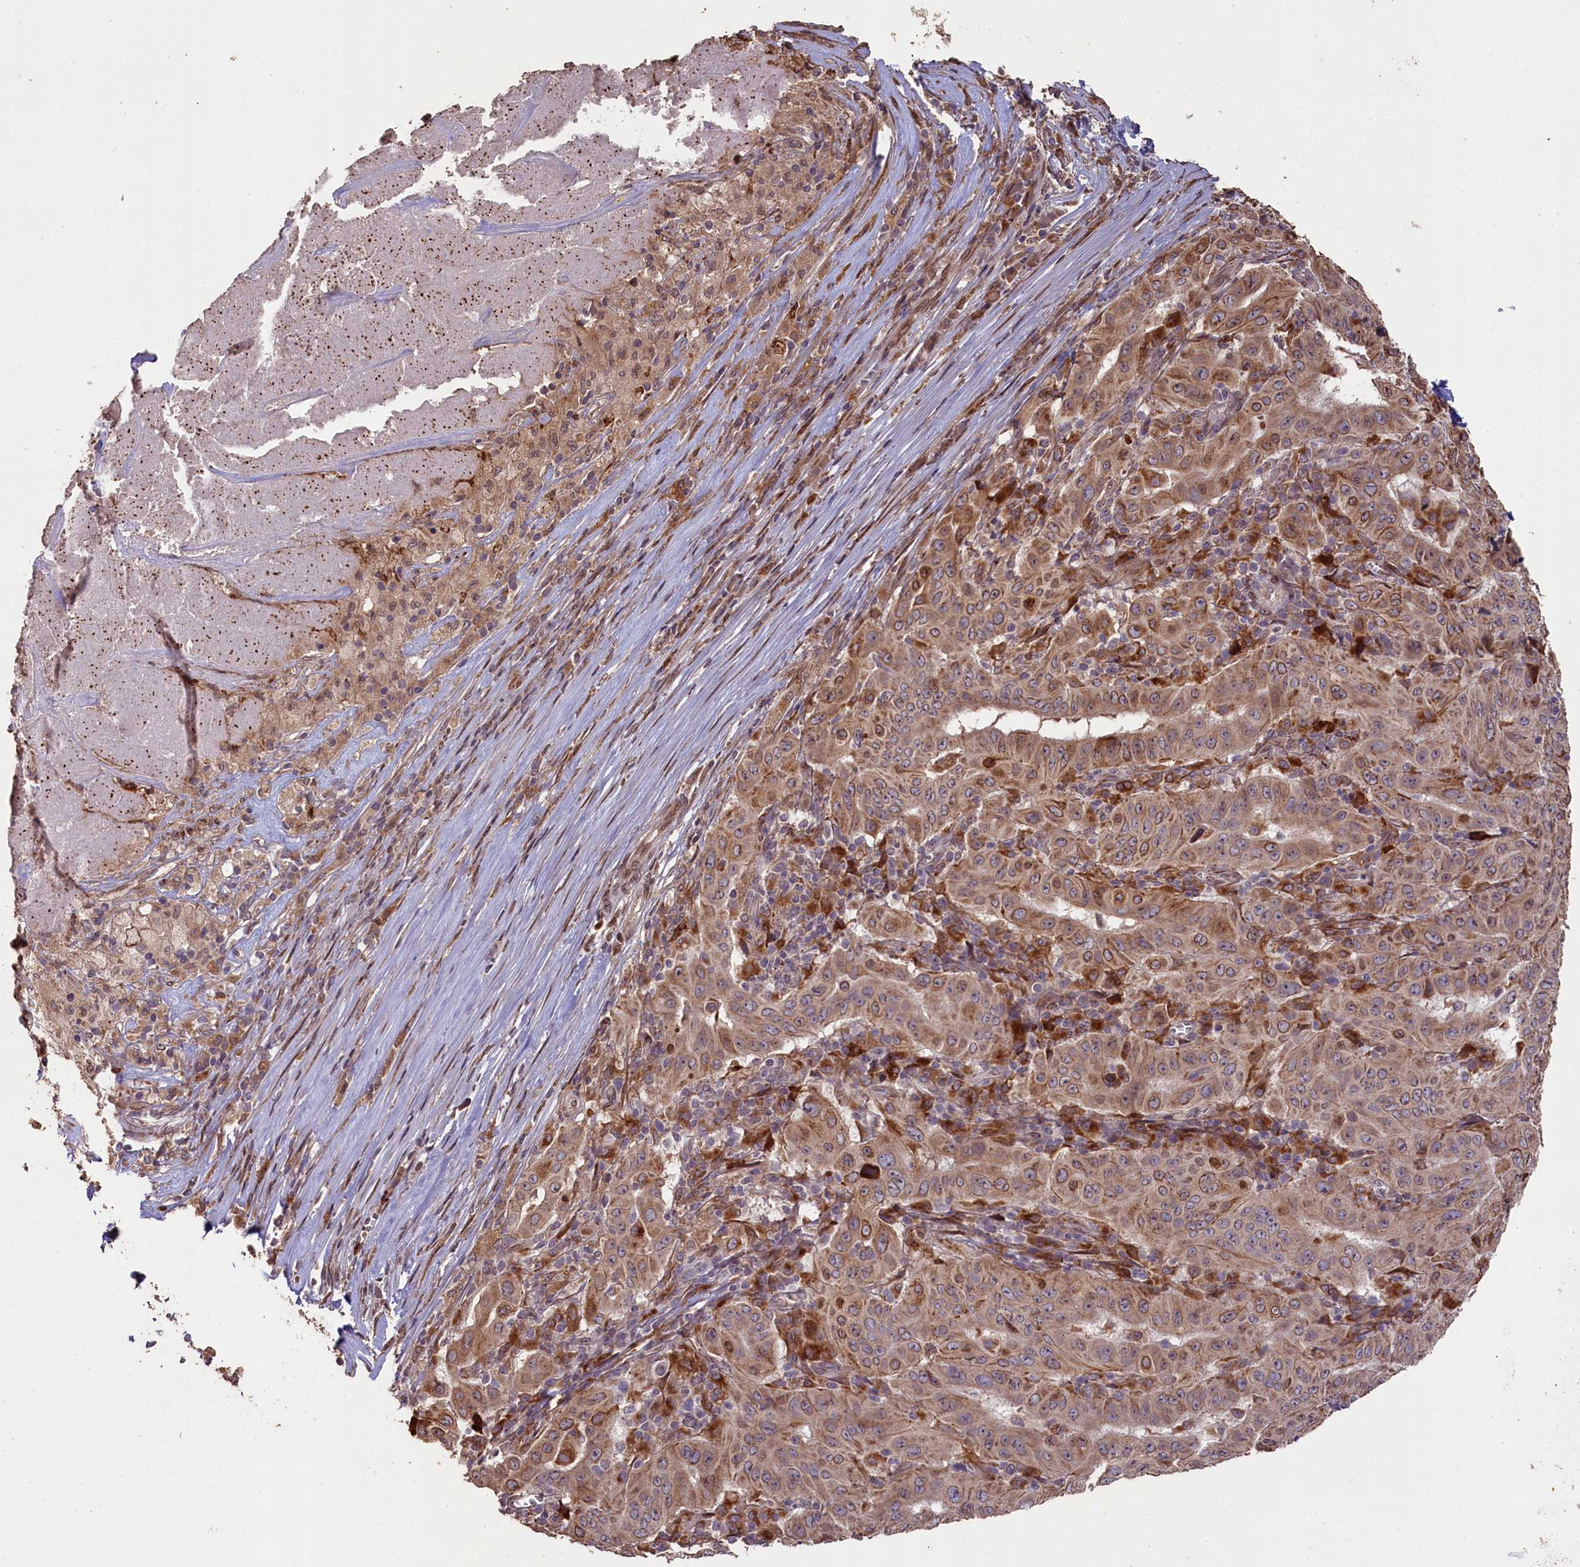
{"staining": {"intensity": "moderate", "quantity": ">75%", "location": "cytoplasmic/membranous"}, "tissue": "pancreatic cancer", "cell_type": "Tumor cells", "image_type": "cancer", "snomed": [{"axis": "morphology", "description": "Adenocarcinoma, NOS"}, {"axis": "topography", "description": "Pancreas"}], "caption": "Immunohistochemistry photomicrograph of neoplastic tissue: pancreatic adenocarcinoma stained using immunohistochemistry (IHC) reveals medium levels of moderate protein expression localized specifically in the cytoplasmic/membranous of tumor cells, appearing as a cytoplasmic/membranous brown color.", "gene": "SLC38A7", "patient": {"sex": "male", "age": 63}}